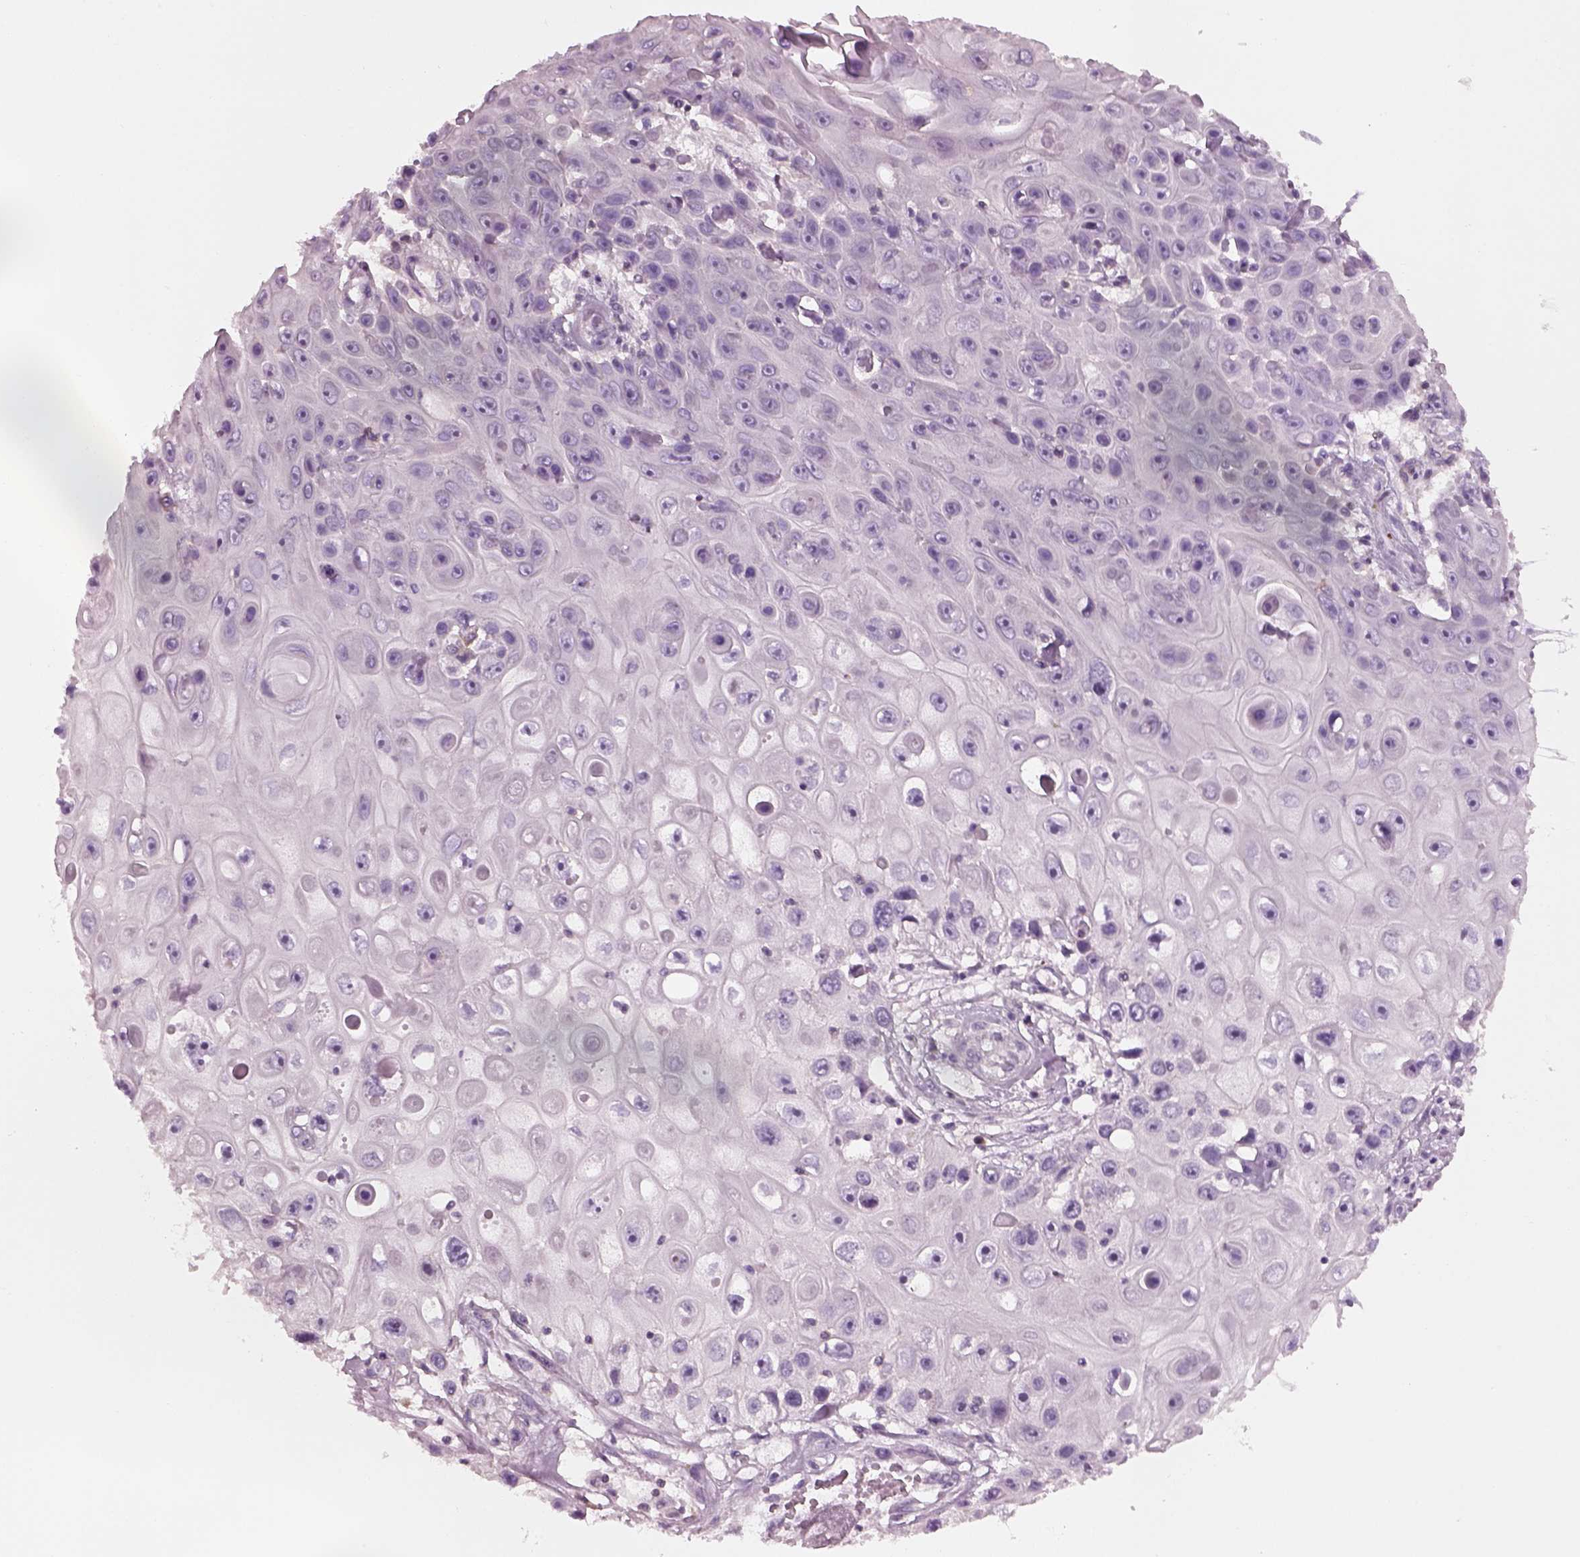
{"staining": {"intensity": "negative", "quantity": "none", "location": "none"}, "tissue": "skin cancer", "cell_type": "Tumor cells", "image_type": "cancer", "snomed": [{"axis": "morphology", "description": "Squamous cell carcinoma, NOS"}, {"axis": "topography", "description": "Skin"}], "caption": "The micrograph demonstrates no staining of tumor cells in skin cancer.", "gene": "SLC27A2", "patient": {"sex": "male", "age": 82}}